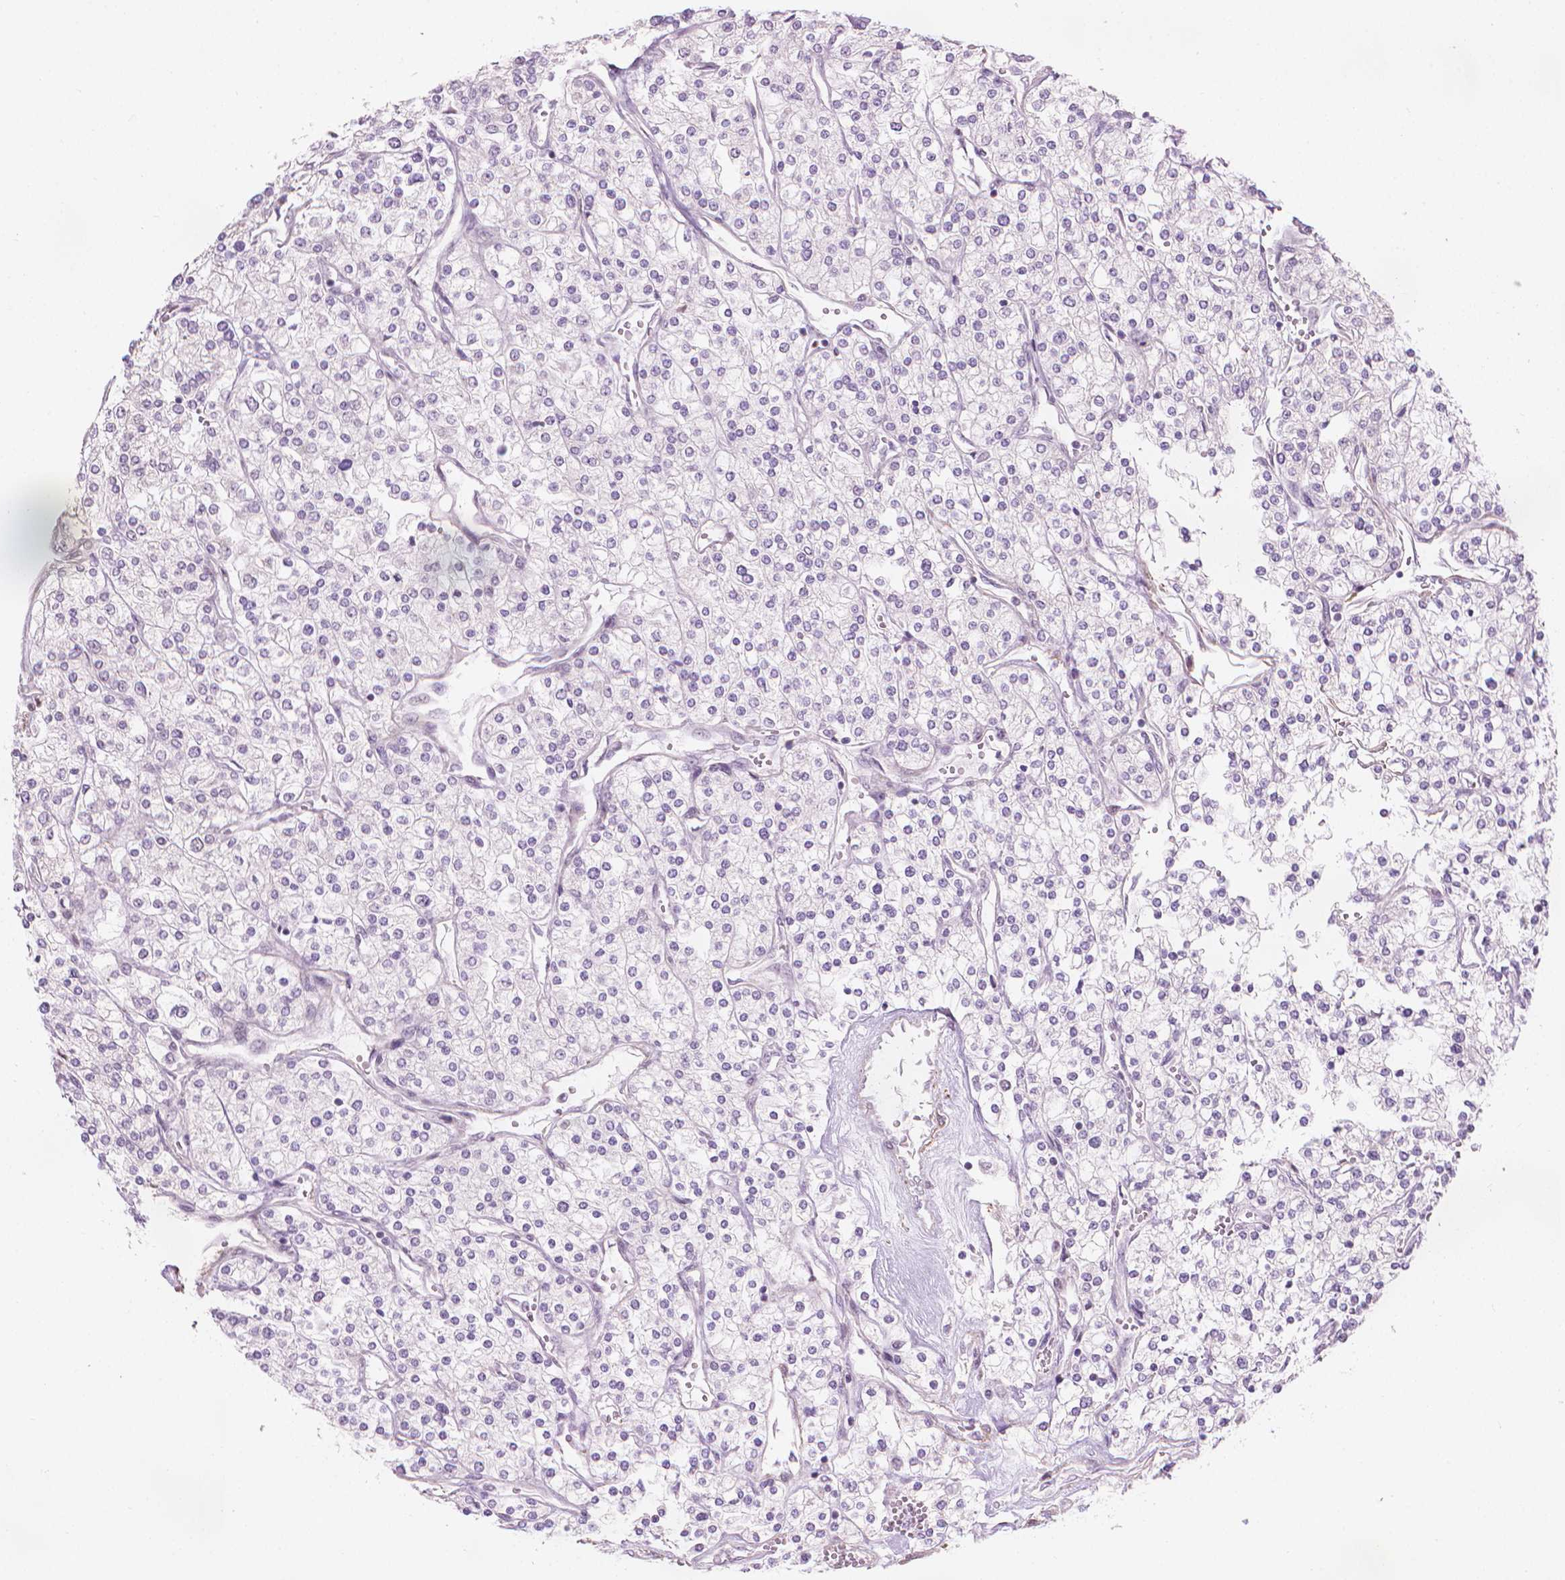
{"staining": {"intensity": "negative", "quantity": "none", "location": "none"}, "tissue": "renal cancer", "cell_type": "Tumor cells", "image_type": "cancer", "snomed": [{"axis": "morphology", "description": "Adenocarcinoma, NOS"}, {"axis": "topography", "description": "Kidney"}], "caption": "IHC histopathology image of neoplastic tissue: adenocarcinoma (renal) stained with DAB (3,3'-diaminobenzidine) reveals no significant protein expression in tumor cells.", "gene": "HOXD4", "patient": {"sex": "male", "age": 80}}